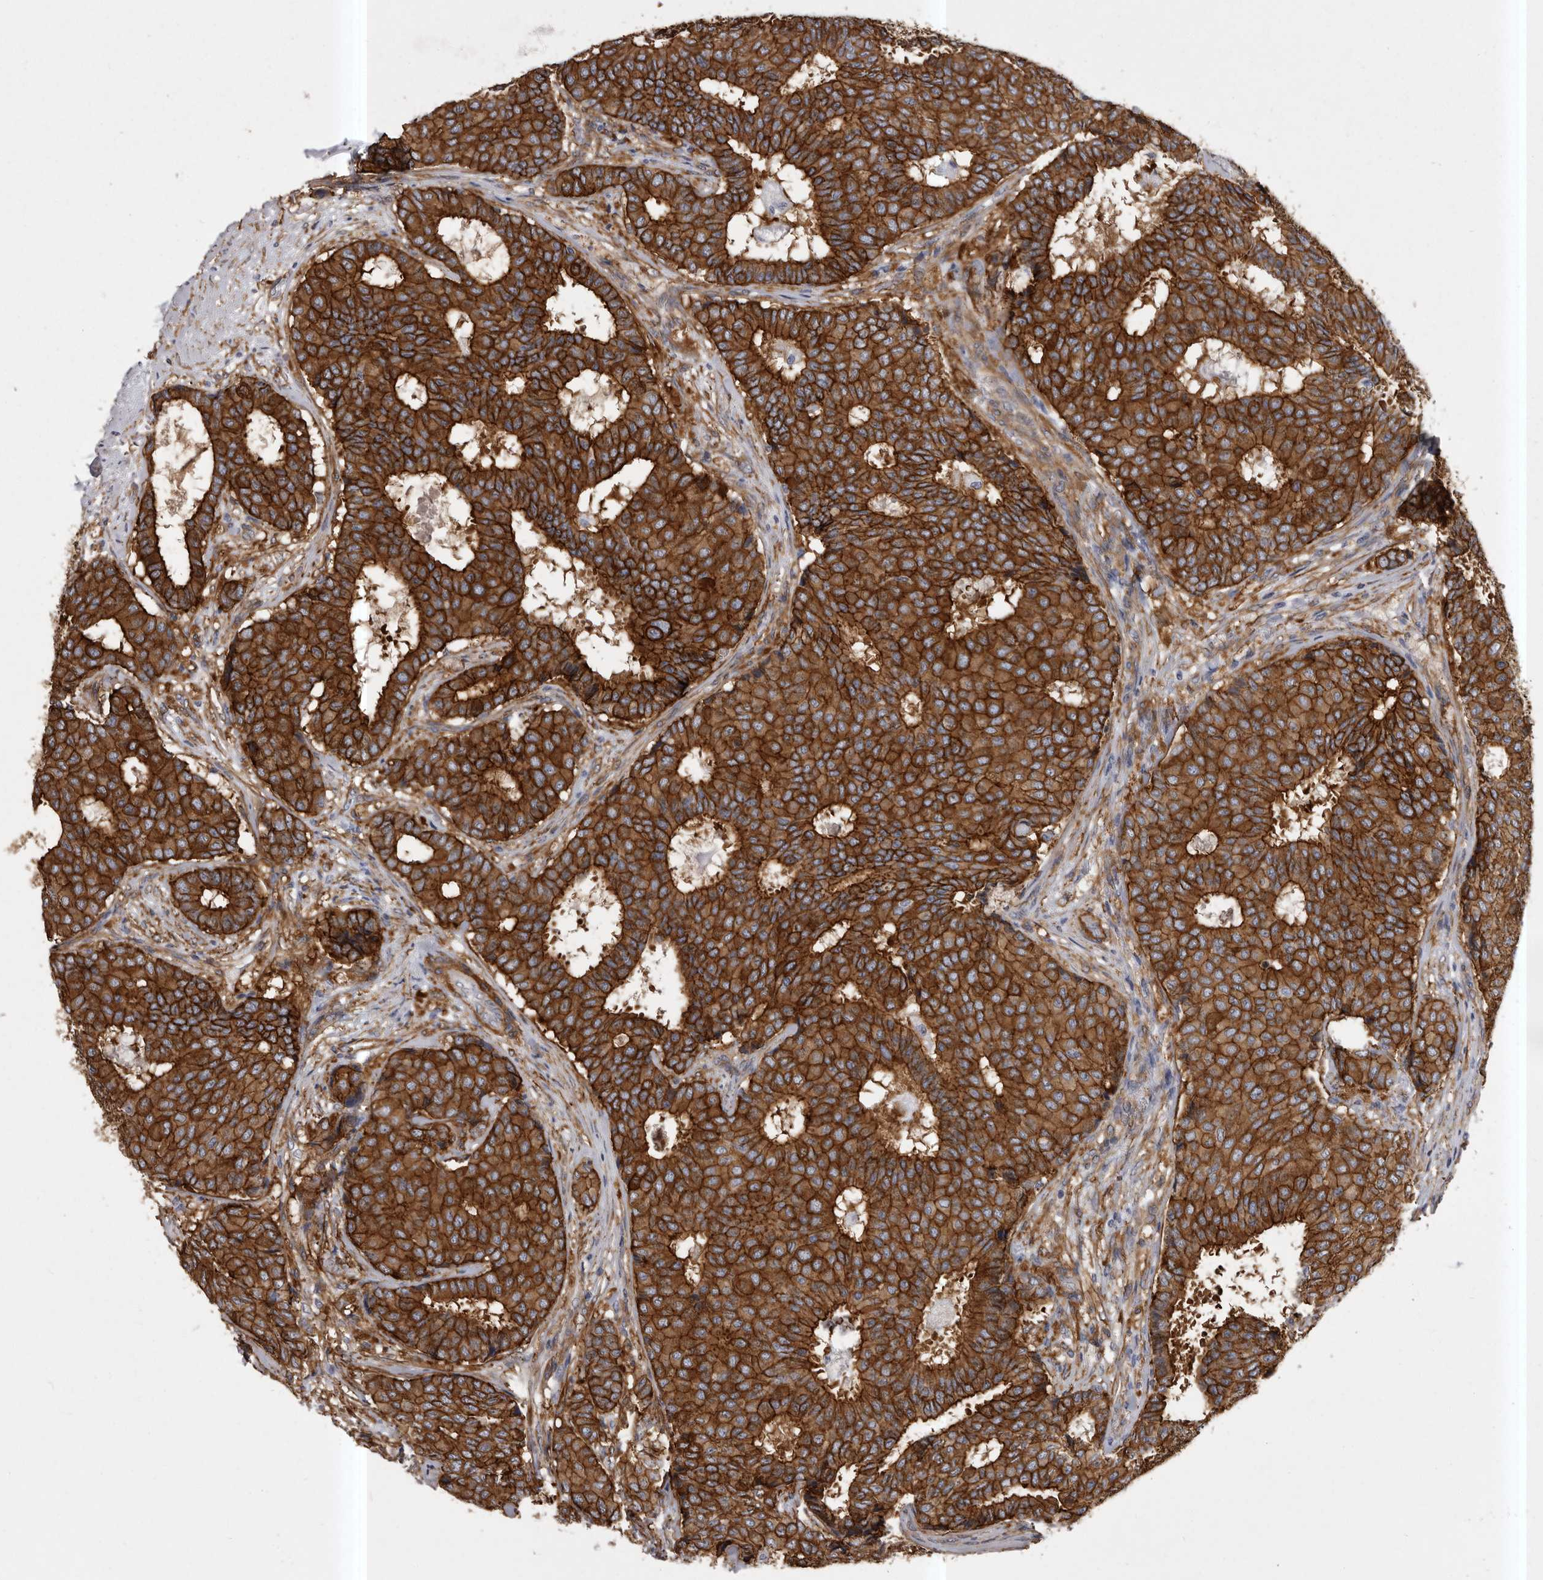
{"staining": {"intensity": "strong", "quantity": ">75%", "location": "cytoplasmic/membranous"}, "tissue": "breast cancer", "cell_type": "Tumor cells", "image_type": "cancer", "snomed": [{"axis": "morphology", "description": "Duct carcinoma"}, {"axis": "topography", "description": "Breast"}], "caption": "Breast invasive ductal carcinoma stained with DAB (3,3'-diaminobenzidine) immunohistochemistry (IHC) shows high levels of strong cytoplasmic/membranous positivity in approximately >75% of tumor cells.", "gene": "ENAH", "patient": {"sex": "female", "age": 75}}